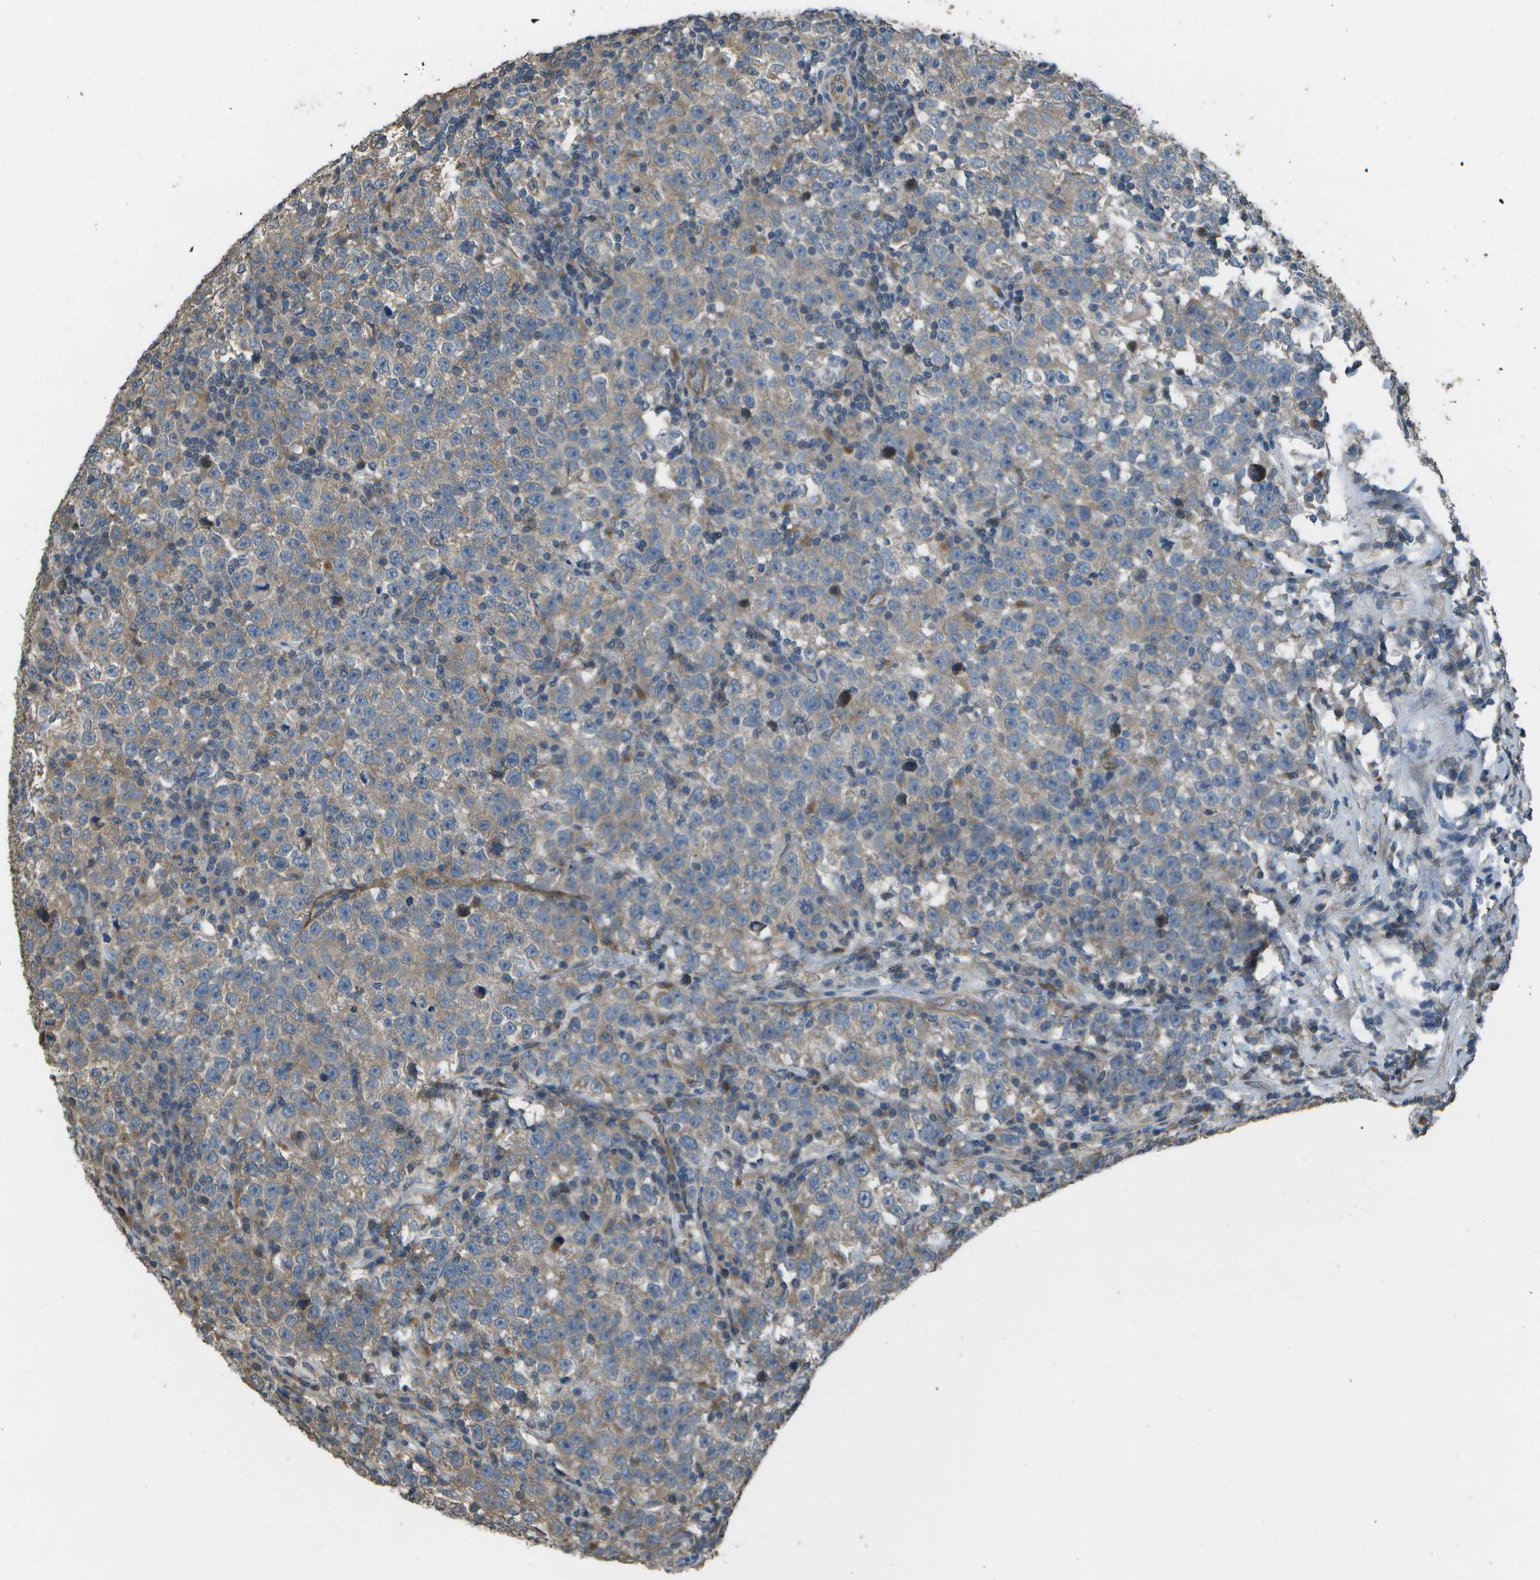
{"staining": {"intensity": "weak", "quantity": ">75%", "location": "cytoplasmic/membranous"}, "tissue": "testis cancer", "cell_type": "Tumor cells", "image_type": "cancer", "snomed": [{"axis": "morphology", "description": "Seminoma, NOS"}, {"axis": "topography", "description": "Testis"}], "caption": "Immunohistochemistry image of neoplastic tissue: human testis seminoma stained using IHC exhibits low levels of weak protein expression localized specifically in the cytoplasmic/membranous of tumor cells, appearing as a cytoplasmic/membranous brown color.", "gene": "CLNS1A", "patient": {"sex": "male", "age": 43}}